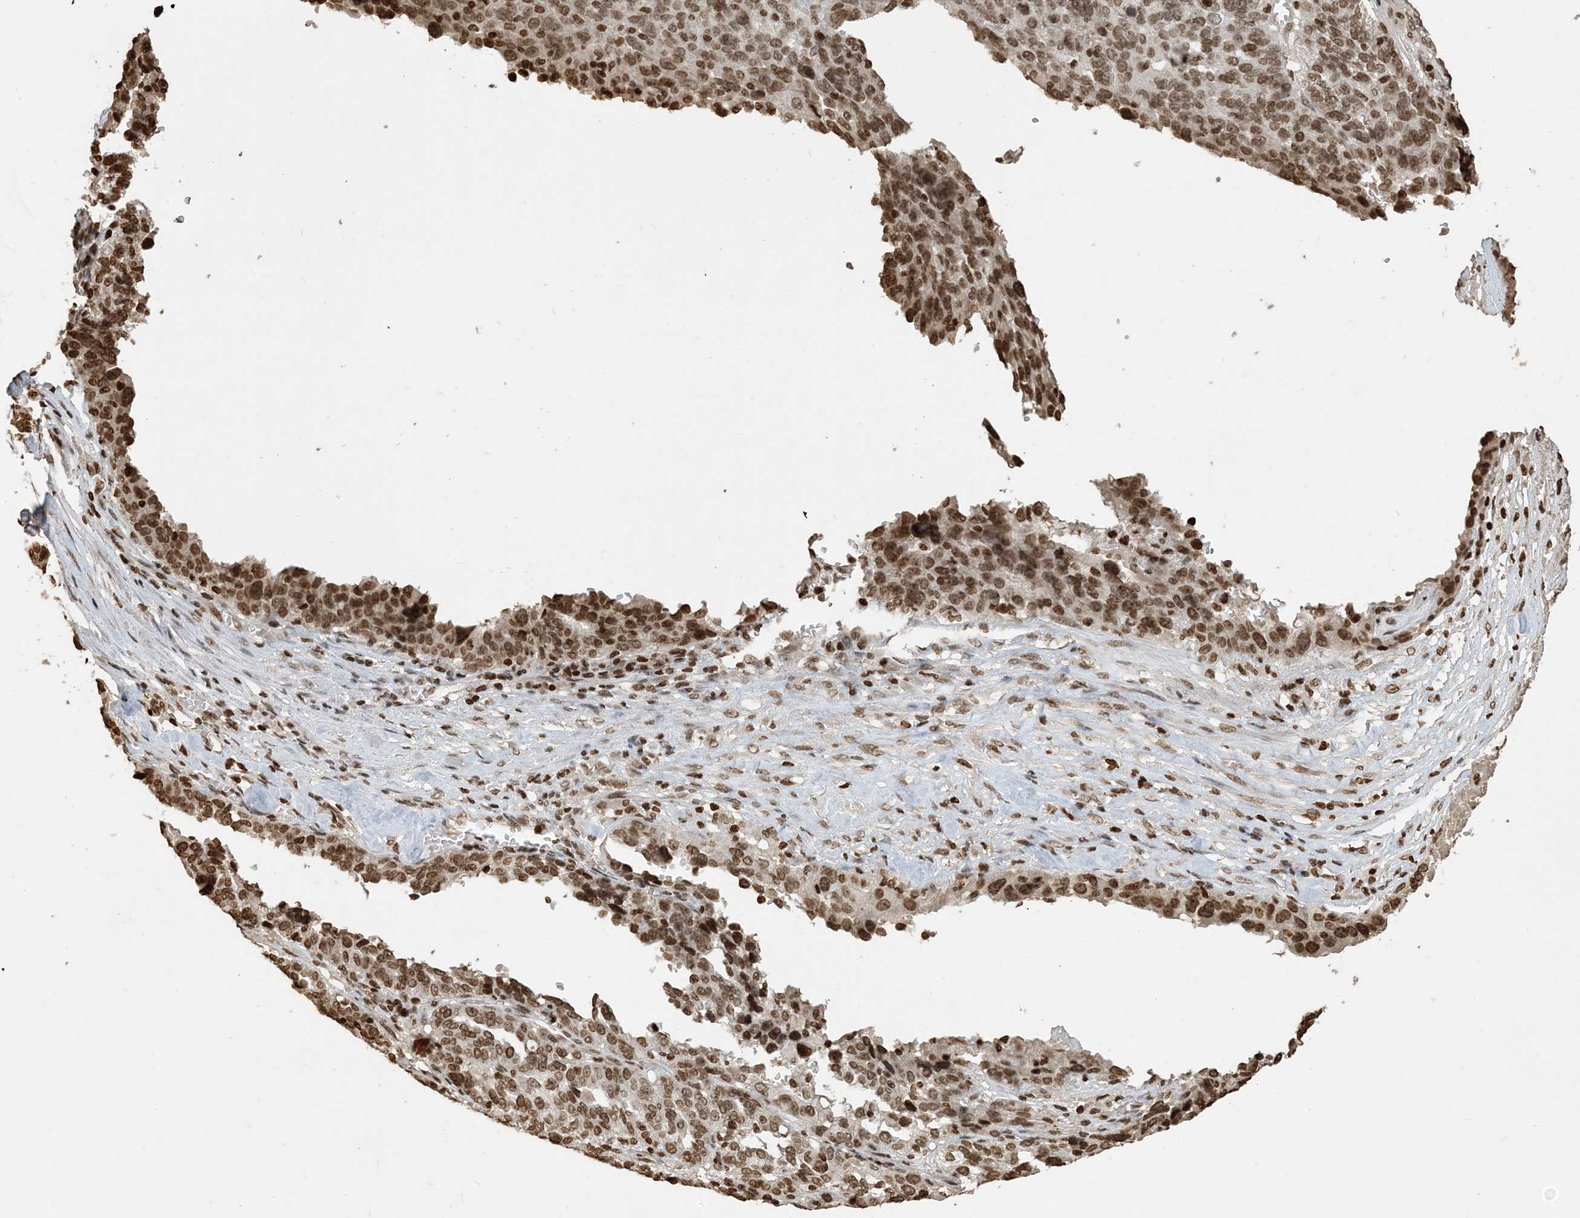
{"staining": {"intensity": "moderate", "quantity": ">75%", "location": "nuclear"}, "tissue": "ovarian cancer", "cell_type": "Tumor cells", "image_type": "cancer", "snomed": [{"axis": "morphology", "description": "Cystadenocarcinoma, serous, NOS"}, {"axis": "topography", "description": "Ovary"}], "caption": "Ovarian serous cystadenocarcinoma stained for a protein (brown) demonstrates moderate nuclear positive staining in about >75% of tumor cells.", "gene": "H3-3B", "patient": {"sex": "female", "age": 59}}